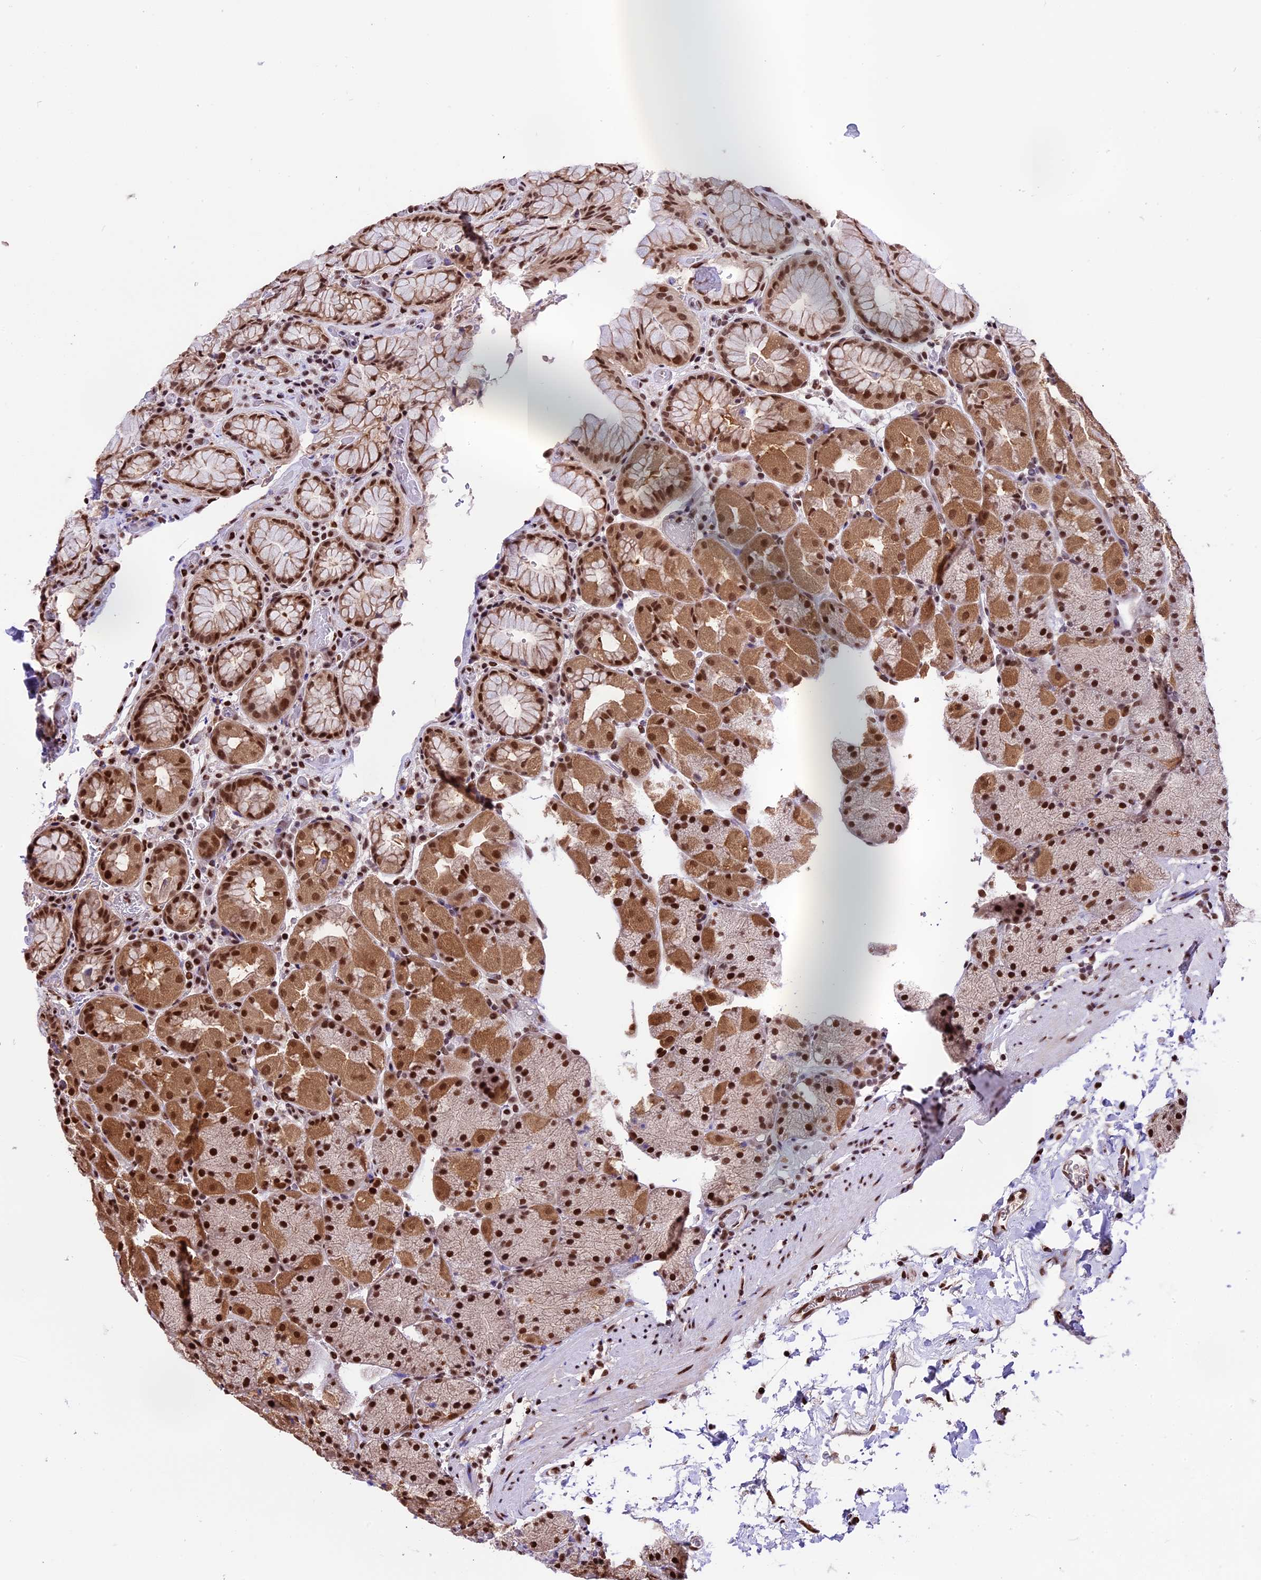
{"staining": {"intensity": "strong", "quantity": ">75%", "location": "cytoplasmic/membranous,nuclear"}, "tissue": "stomach", "cell_type": "Glandular cells", "image_type": "normal", "snomed": [{"axis": "morphology", "description": "Normal tissue, NOS"}, {"axis": "topography", "description": "Stomach, upper"}, {"axis": "topography", "description": "Stomach, lower"}], "caption": "Immunohistochemical staining of unremarkable human stomach displays strong cytoplasmic/membranous,nuclear protein staining in approximately >75% of glandular cells. Using DAB (brown) and hematoxylin (blue) stains, captured at high magnification using brightfield microscopy.", "gene": "POLR3E", "patient": {"sex": "male", "age": 67}}